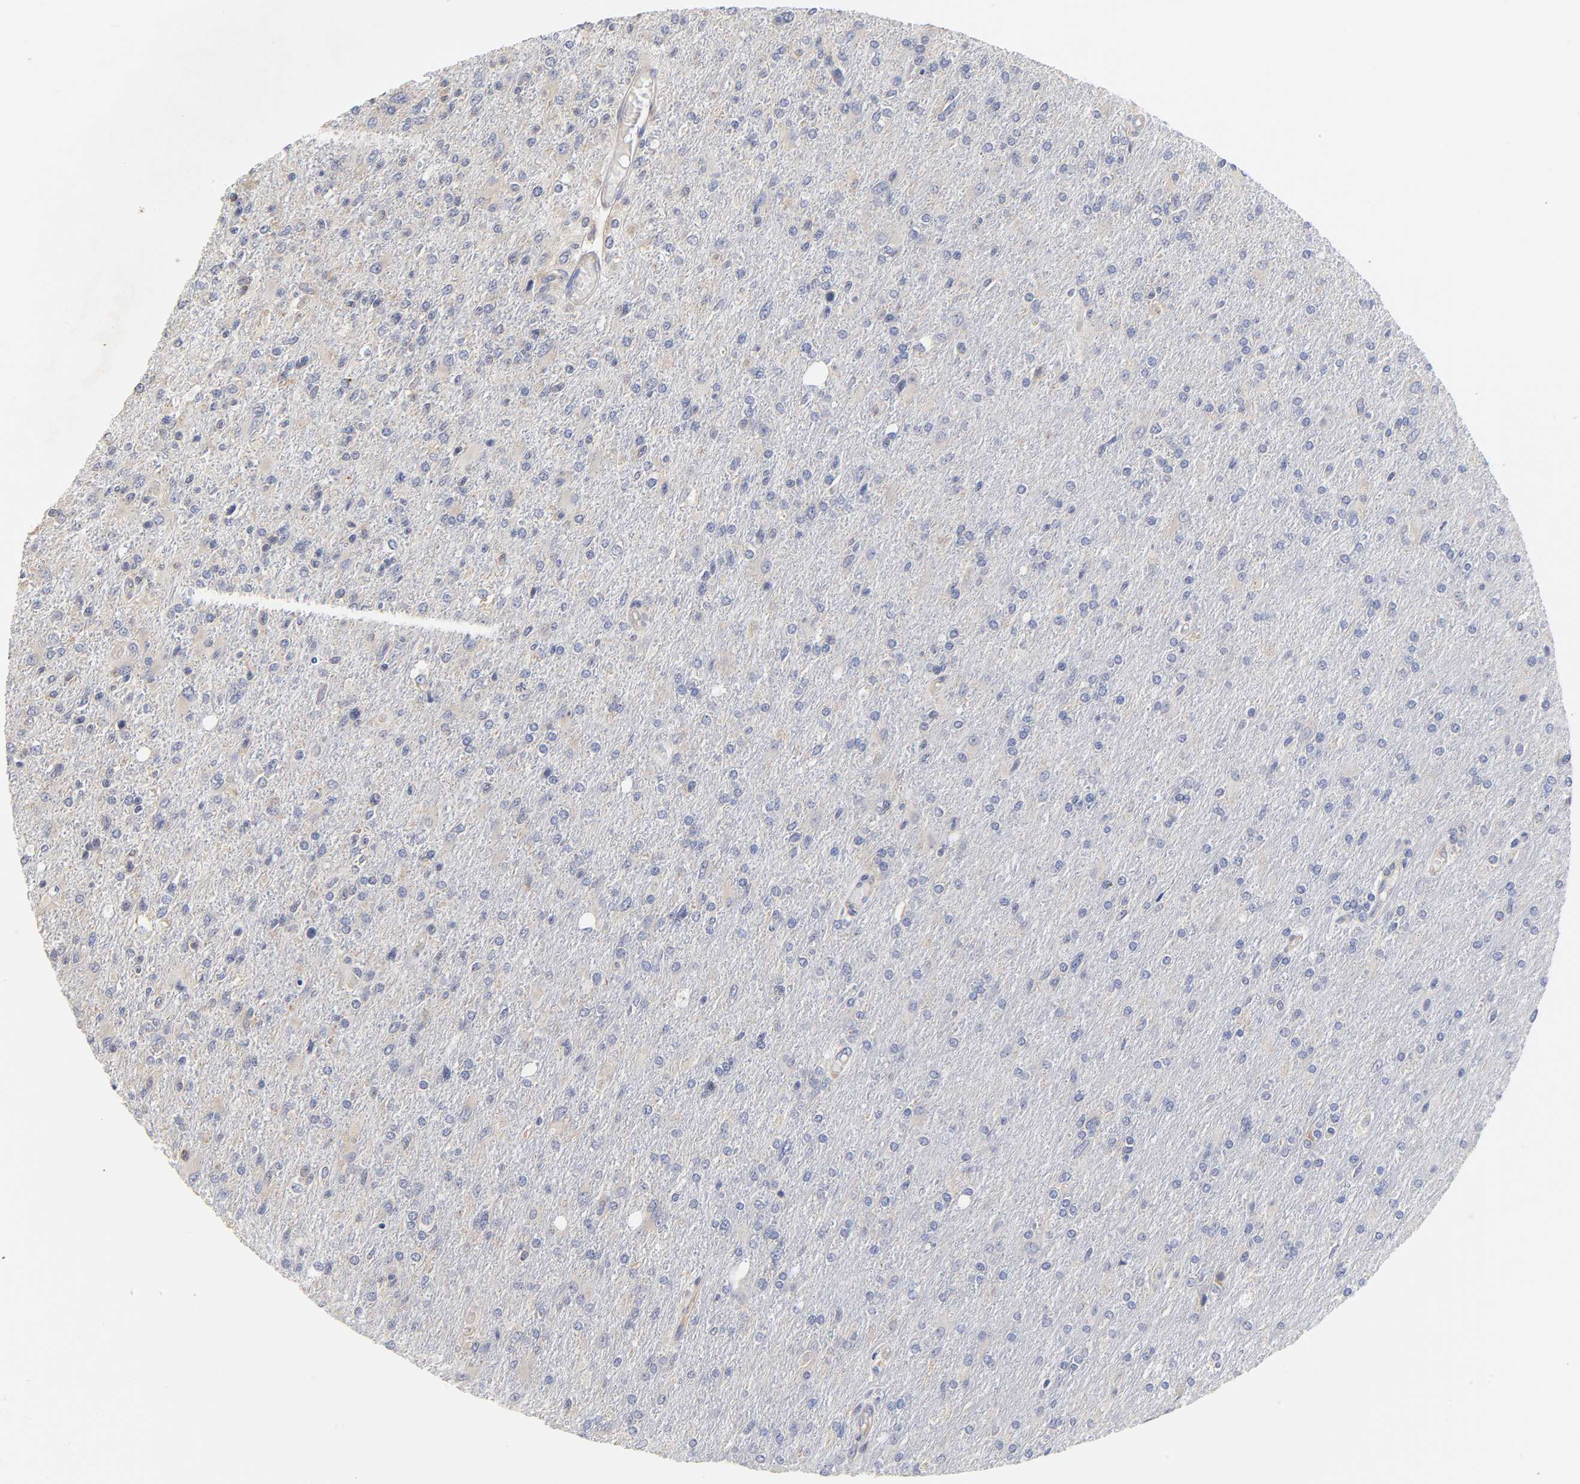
{"staining": {"intensity": "weak", "quantity": "<25%", "location": "cytoplasmic/membranous"}, "tissue": "glioma", "cell_type": "Tumor cells", "image_type": "cancer", "snomed": [{"axis": "morphology", "description": "Glioma, malignant, High grade"}, {"axis": "topography", "description": "Cerebral cortex"}], "caption": "A histopathology image of human malignant glioma (high-grade) is negative for staining in tumor cells.", "gene": "RPS29", "patient": {"sex": "male", "age": 76}}